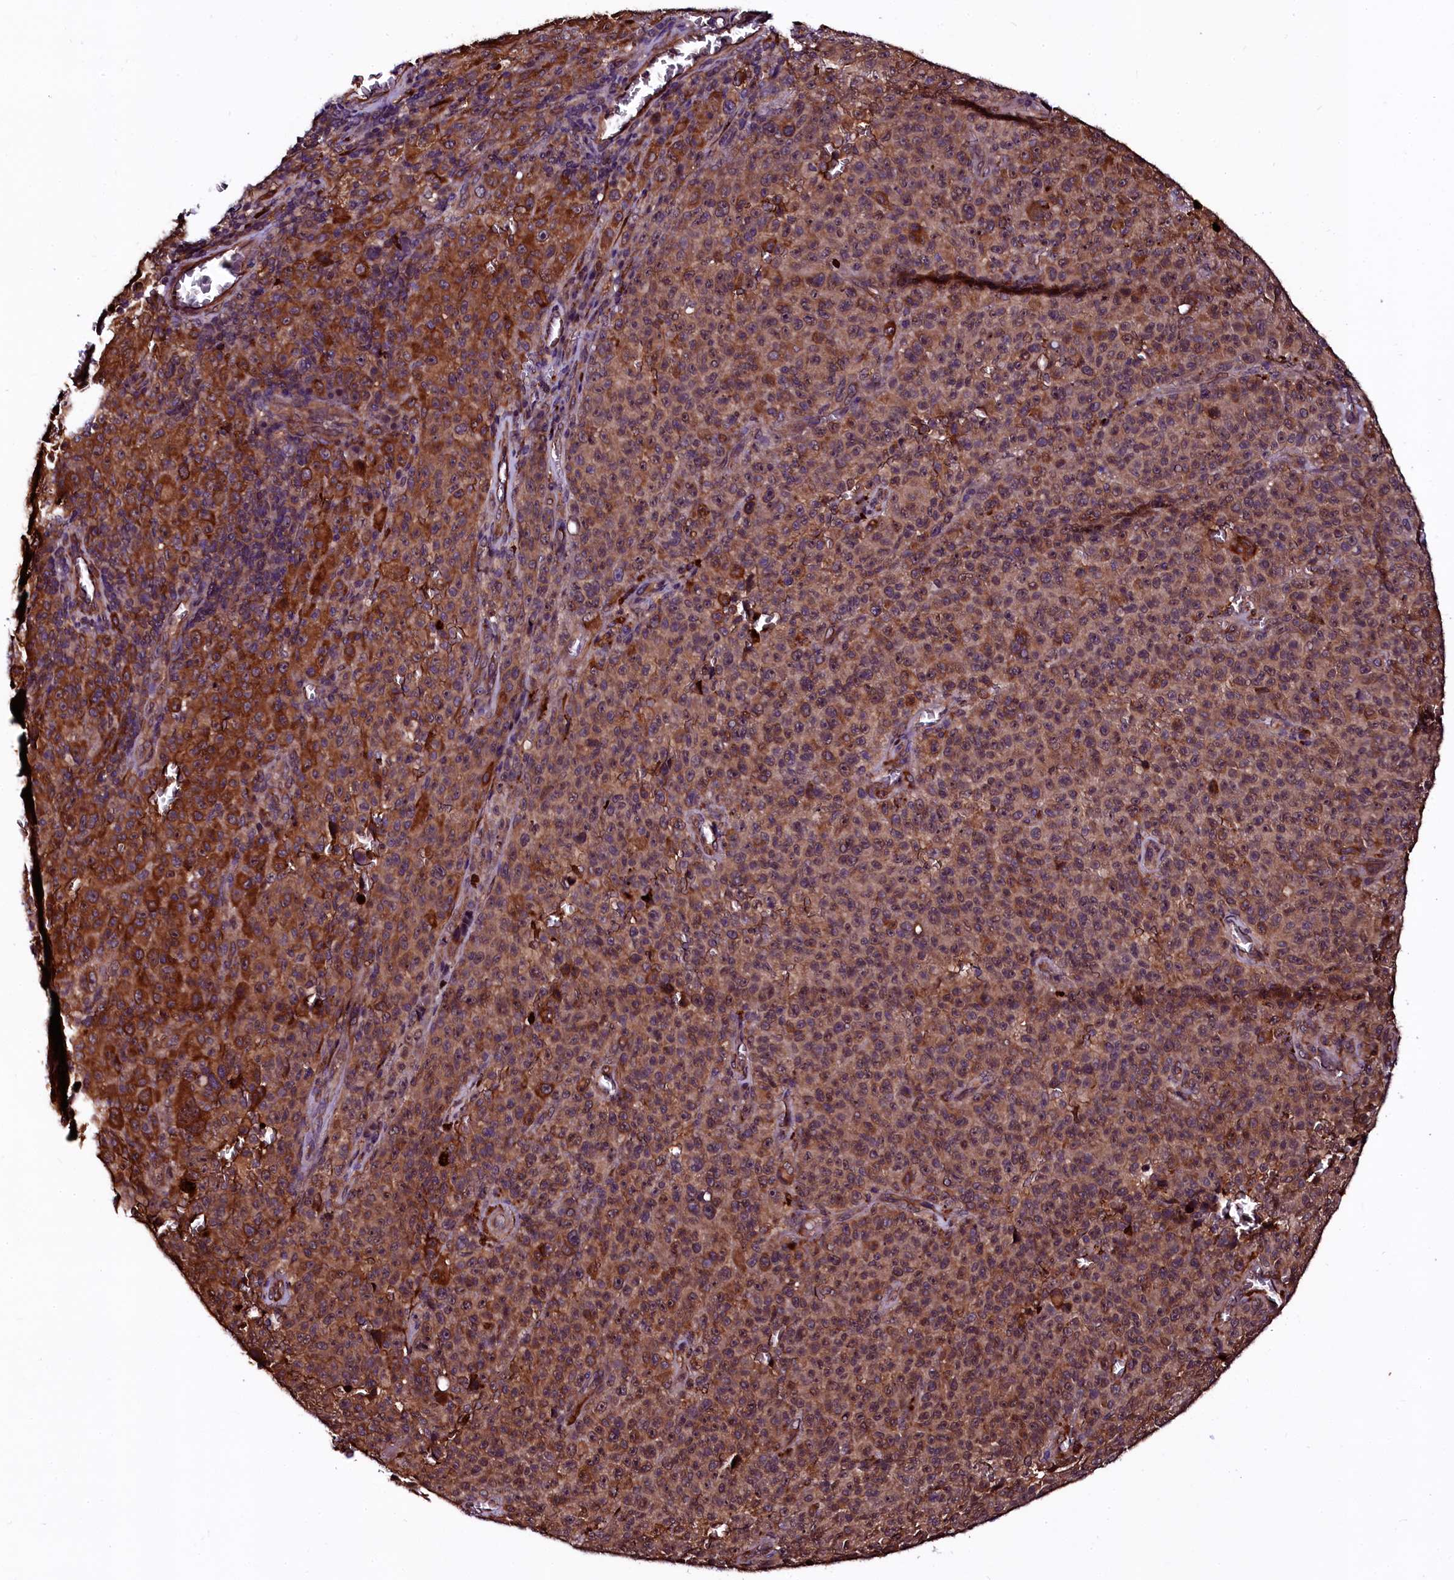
{"staining": {"intensity": "strong", "quantity": ">75%", "location": "cytoplasmic/membranous"}, "tissue": "melanoma", "cell_type": "Tumor cells", "image_type": "cancer", "snomed": [{"axis": "morphology", "description": "Malignant melanoma, NOS"}, {"axis": "topography", "description": "Skin"}], "caption": "DAB immunohistochemical staining of human malignant melanoma demonstrates strong cytoplasmic/membranous protein expression in about >75% of tumor cells. Ihc stains the protein in brown and the nuclei are stained blue.", "gene": "N4BP1", "patient": {"sex": "female", "age": 82}}